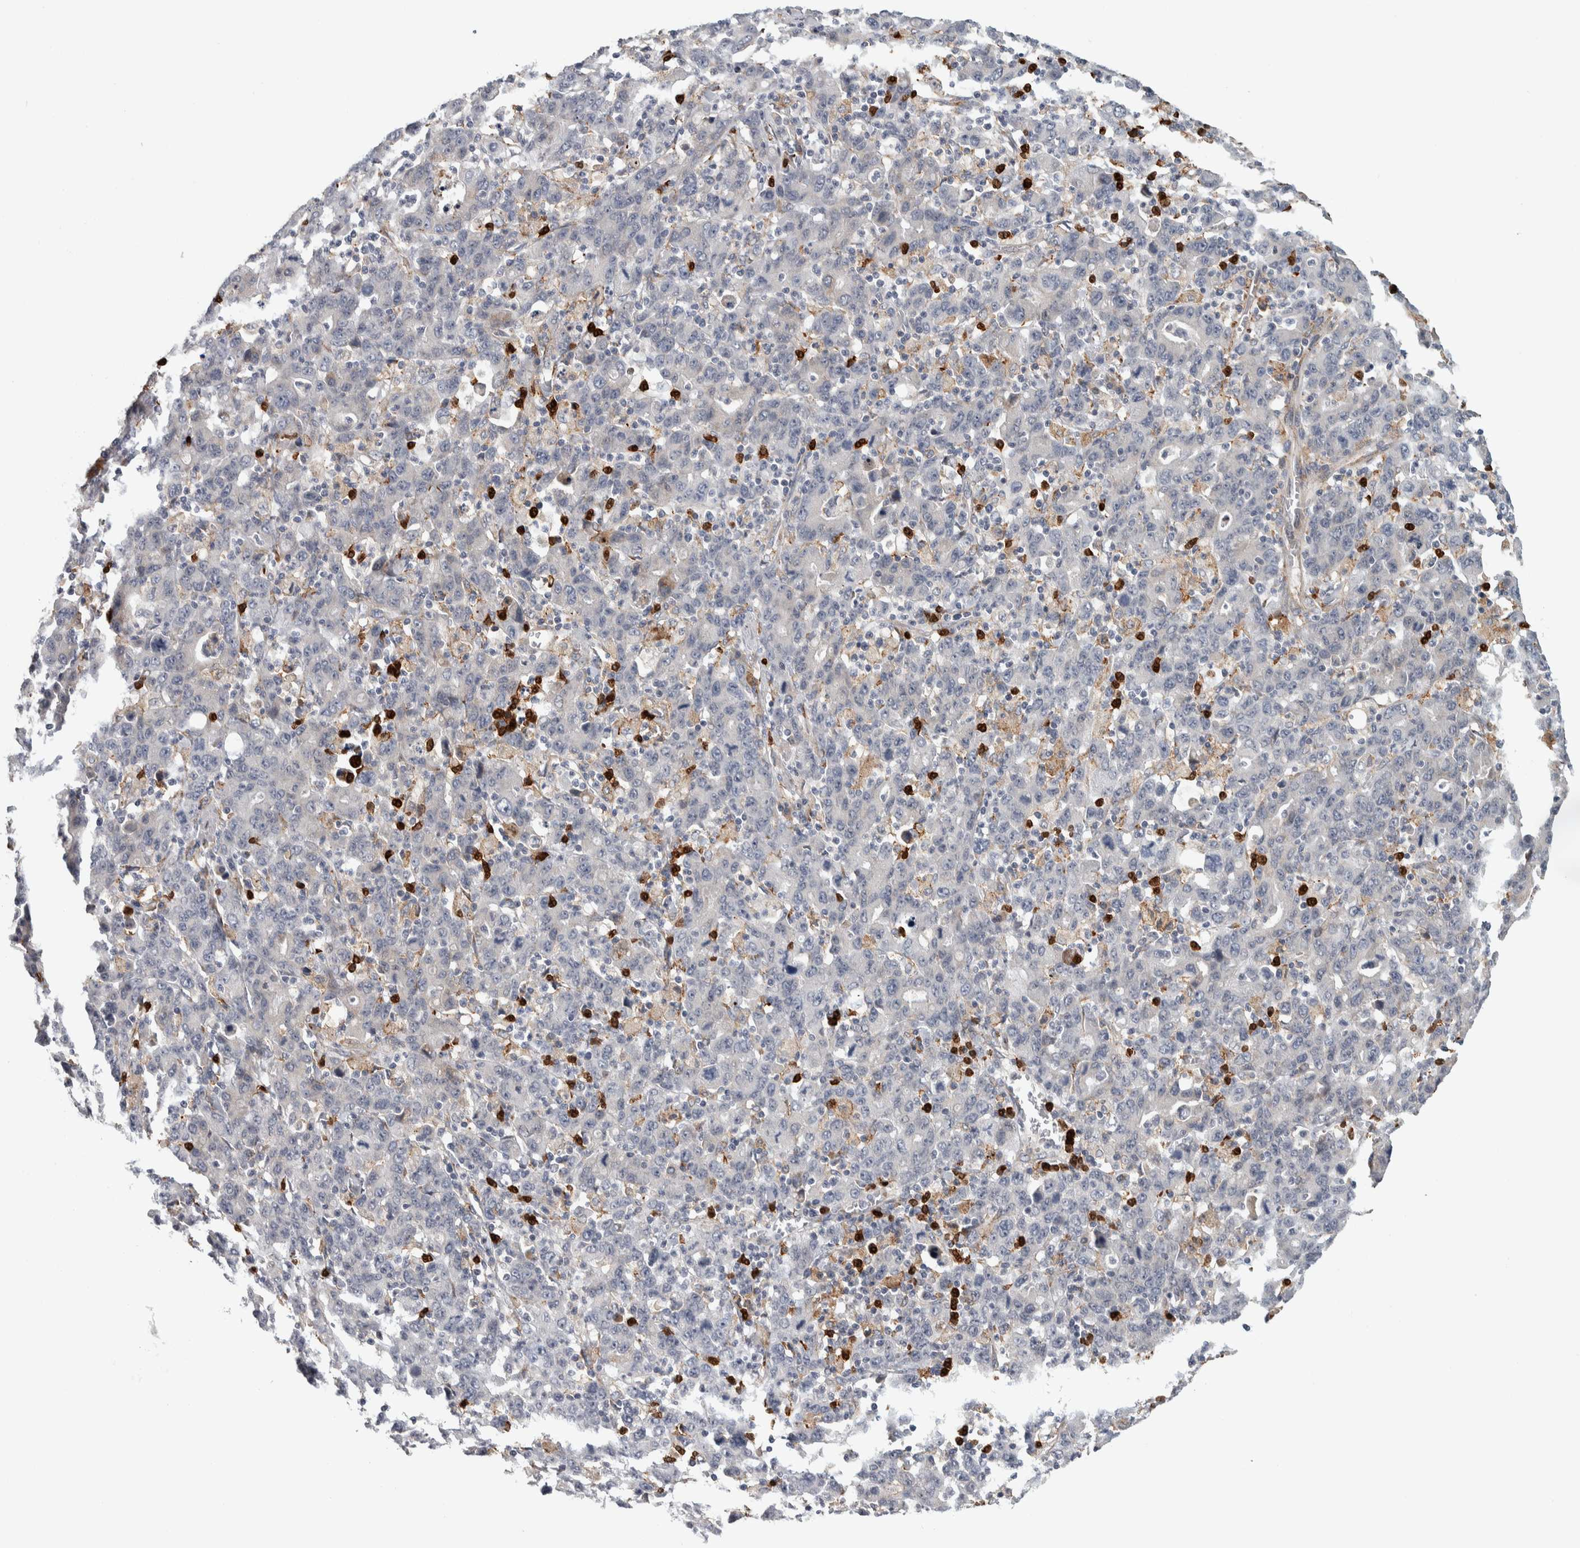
{"staining": {"intensity": "negative", "quantity": "none", "location": "none"}, "tissue": "stomach cancer", "cell_type": "Tumor cells", "image_type": "cancer", "snomed": [{"axis": "morphology", "description": "Adenocarcinoma, NOS"}, {"axis": "topography", "description": "Stomach, upper"}], "caption": "Micrograph shows no protein staining in tumor cells of stomach cancer tissue. The staining was performed using DAB to visualize the protein expression in brown, while the nuclei were stained in blue with hematoxylin (Magnification: 20x).", "gene": "ADPRM", "patient": {"sex": "male", "age": 69}}